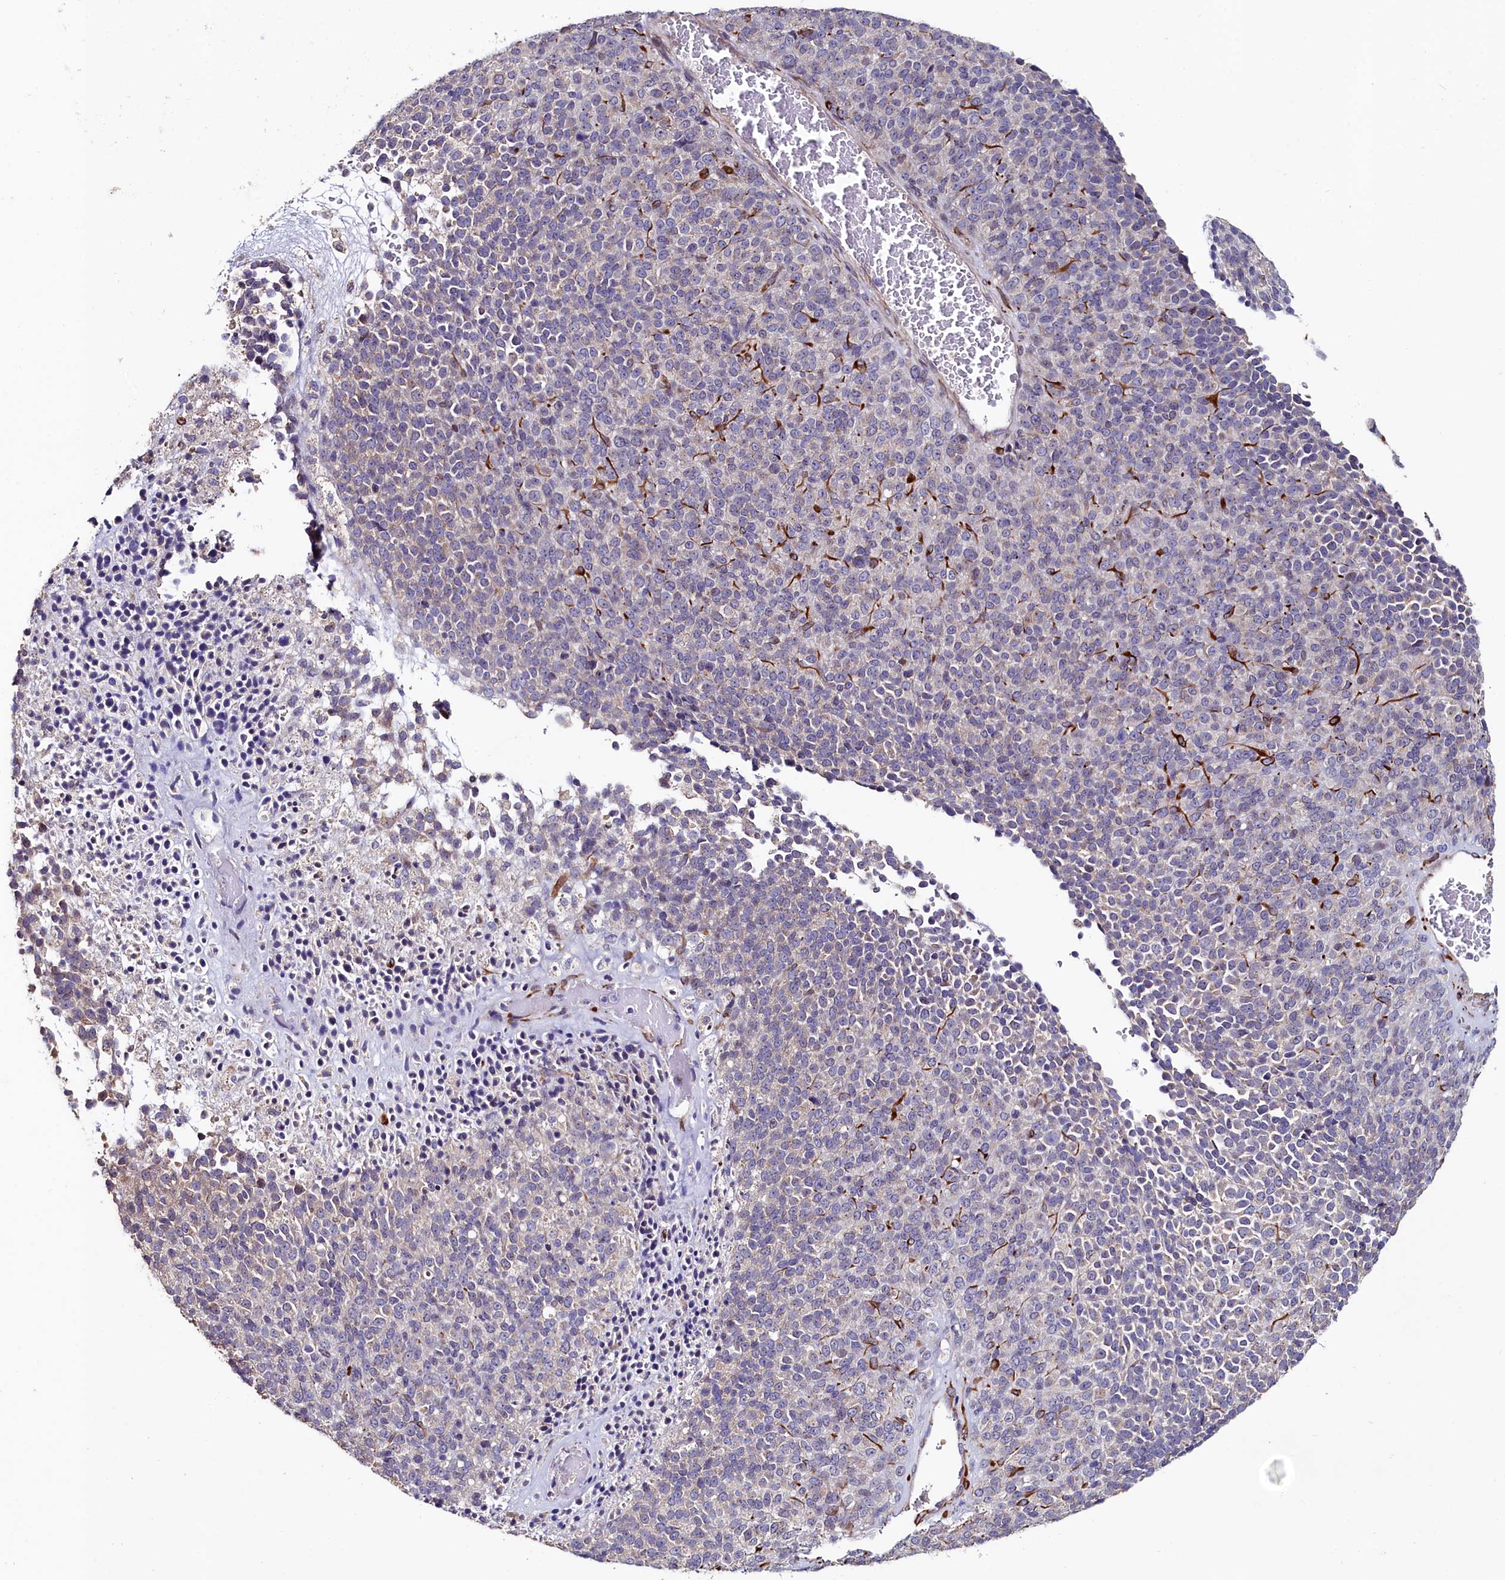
{"staining": {"intensity": "negative", "quantity": "none", "location": "none"}, "tissue": "melanoma", "cell_type": "Tumor cells", "image_type": "cancer", "snomed": [{"axis": "morphology", "description": "Malignant melanoma, Metastatic site"}, {"axis": "topography", "description": "Brain"}], "caption": "Malignant melanoma (metastatic site) stained for a protein using IHC shows no staining tumor cells.", "gene": "C4orf19", "patient": {"sex": "female", "age": 56}}